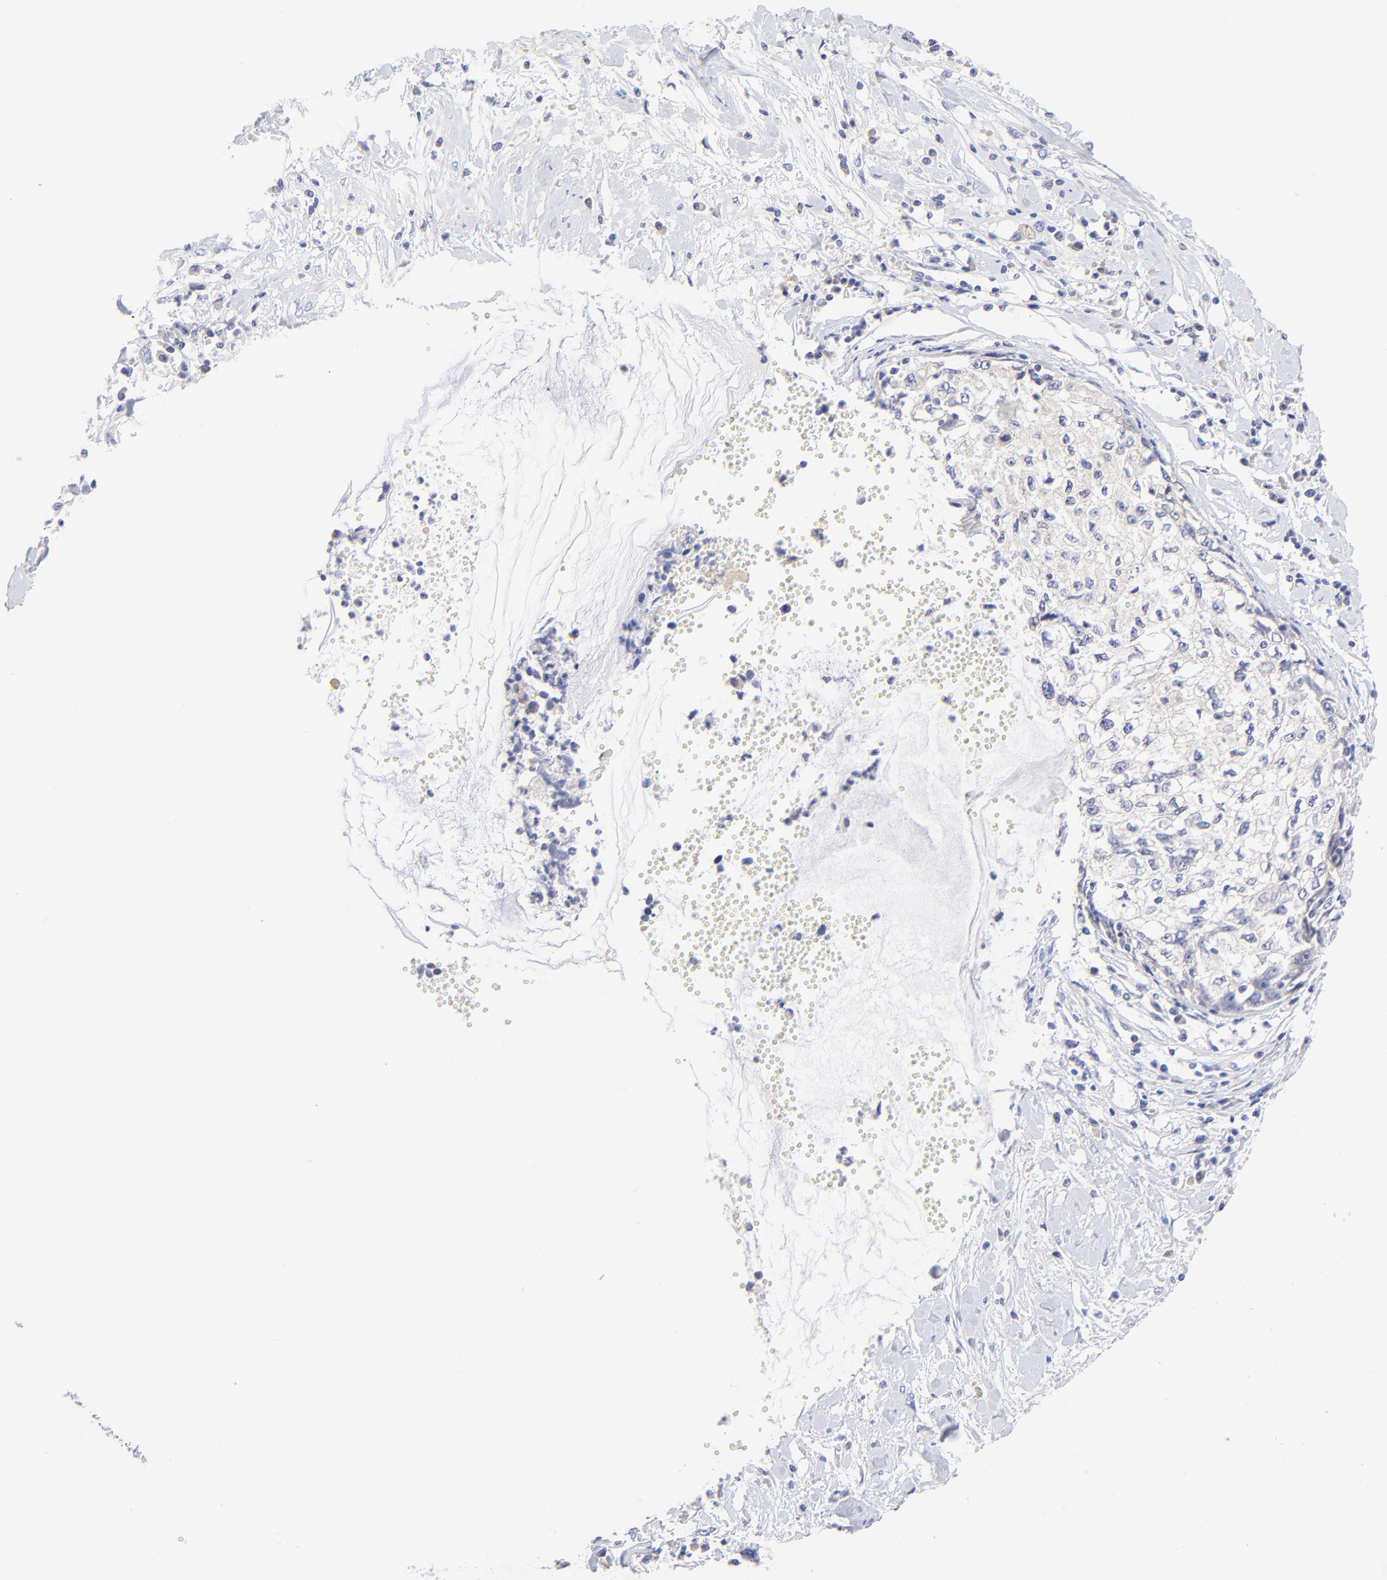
{"staining": {"intensity": "negative", "quantity": "none", "location": "none"}, "tissue": "cervical cancer", "cell_type": "Tumor cells", "image_type": "cancer", "snomed": [{"axis": "morphology", "description": "Normal tissue, NOS"}, {"axis": "morphology", "description": "Squamous cell carcinoma, NOS"}, {"axis": "topography", "description": "Cervix"}], "caption": "High power microscopy micrograph of an immunohistochemistry (IHC) photomicrograph of cervical squamous cell carcinoma, revealing no significant expression in tumor cells. (Stains: DAB (3,3'-diaminobenzidine) immunohistochemistry with hematoxylin counter stain, Microscopy: brightfield microscopy at high magnification).", "gene": "EBP", "patient": {"sex": "female", "age": 45}}